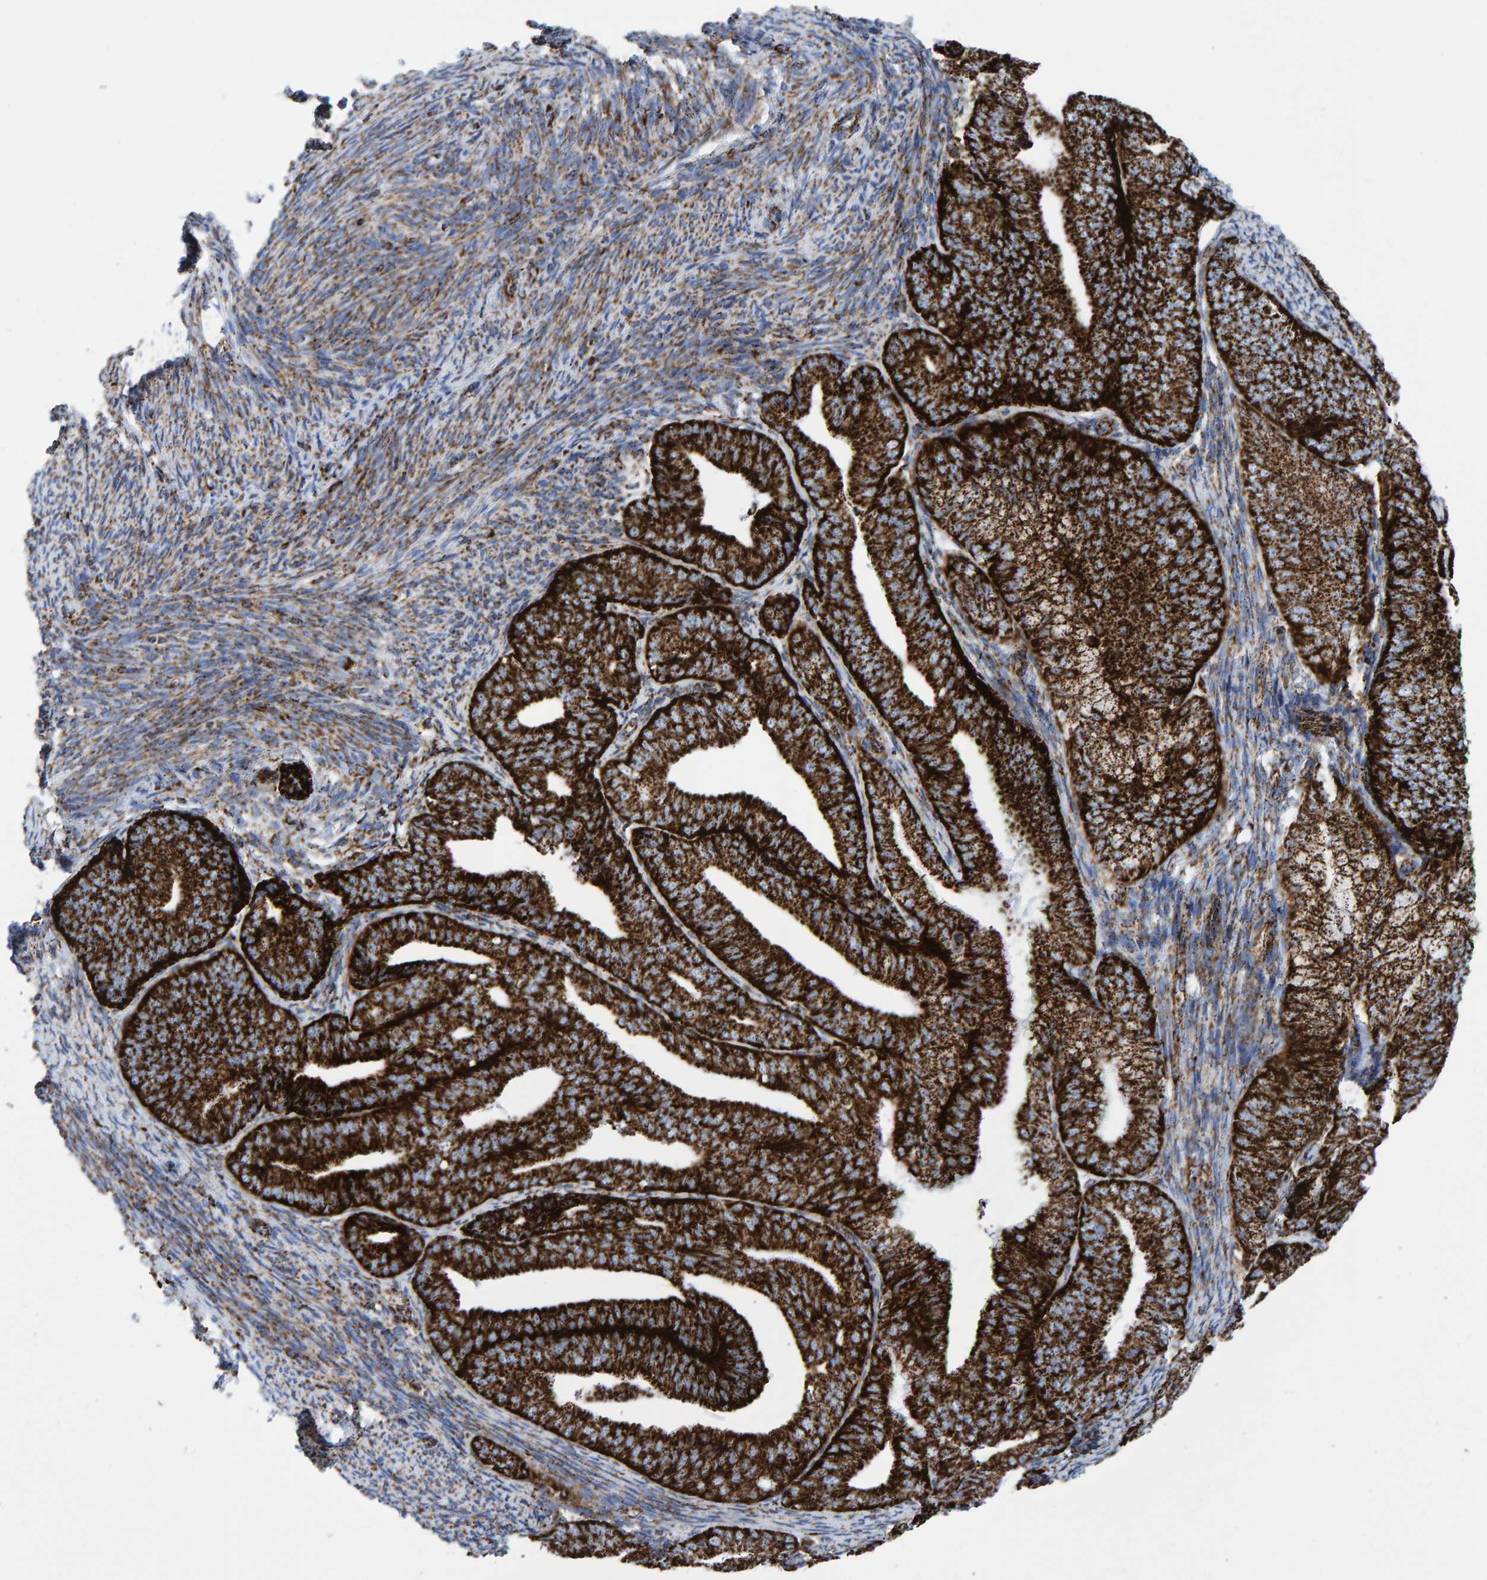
{"staining": {"intensity": "strong", "quantity": ">75%", "location": "cytoplasmic/membranous"}, "tissue": "endometrial cancer", "cell_type": "Tumor cells", "image_type": "cancer", "snomed": [{"axis": "morphology", "description": "Adenocarcinoma, NOS"}, {"axis": "topography", "description": "Endometrium"}], "caption": "An image showing strong cytoplasmic/membranous positivity in about >75% of tumor cells in endometrial adenocarcinoma, as visualized by brown immunohistochemical staining.", "gene": "ENSG00000262660", "patient": {"sex": "female", "age": 63}}